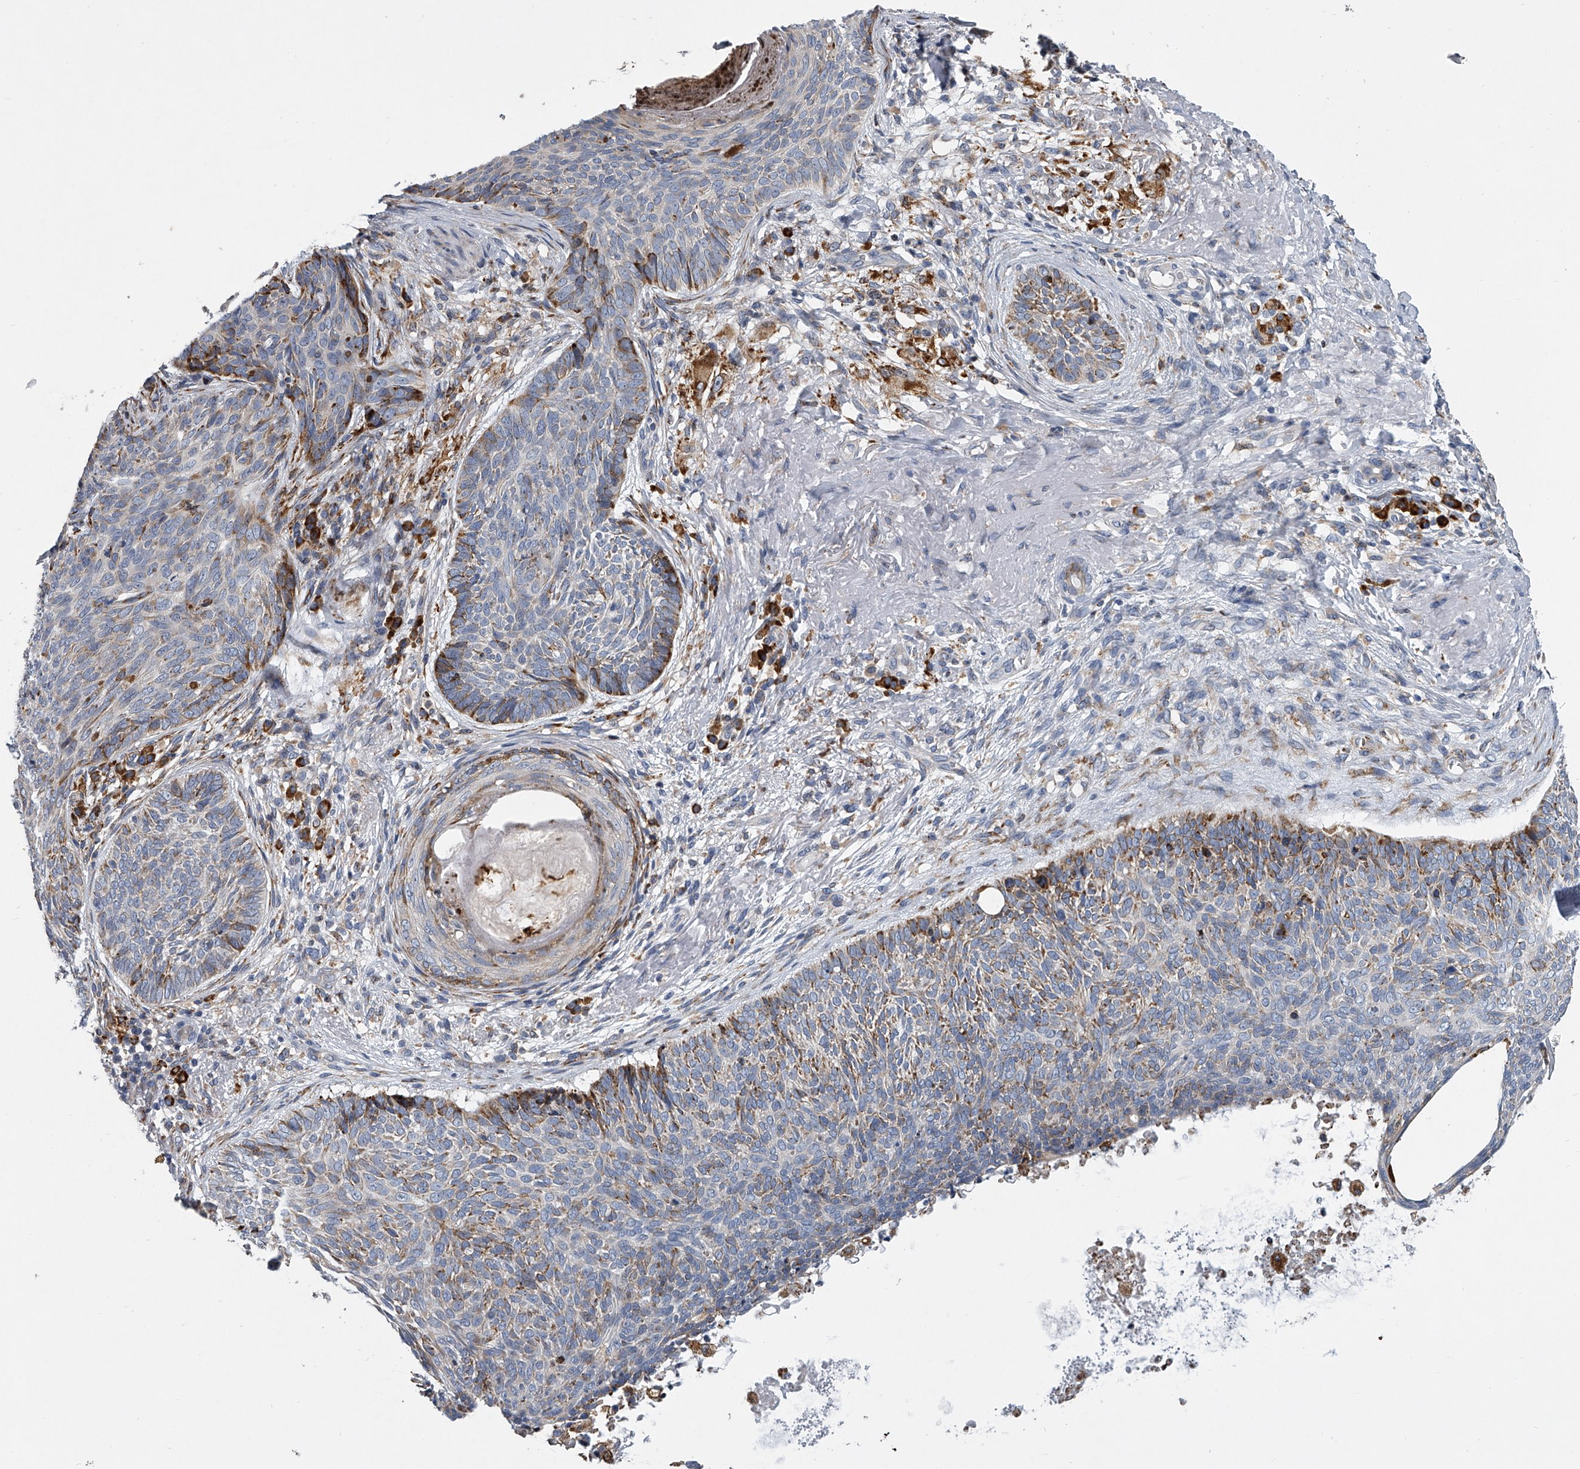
{"staining": {"intensity": "moderate", "quantity": "<25%", "location": "cytoplasmic/membranous"}, "tissue": "skin cancer", "cell_type": "Tumor cells", "image_type": "cancer", "snomed": [{"axis": "morphology", "description": "Basal cell carcinoma"}, {"axis": "topography", "description": "Skin"}], "caption": "A photomicrograph of skin basal cell carcinoma stained for a protein demonstrates moderate cytoplasmic/membranous brown staining in tumor cells. (Stains: DAB in brown, nuclei in blue, Microscopy: brightfield microscopy at high magnification).", "gene": "TMEM63C", "patient": {"sex": "male", "age": 85}}